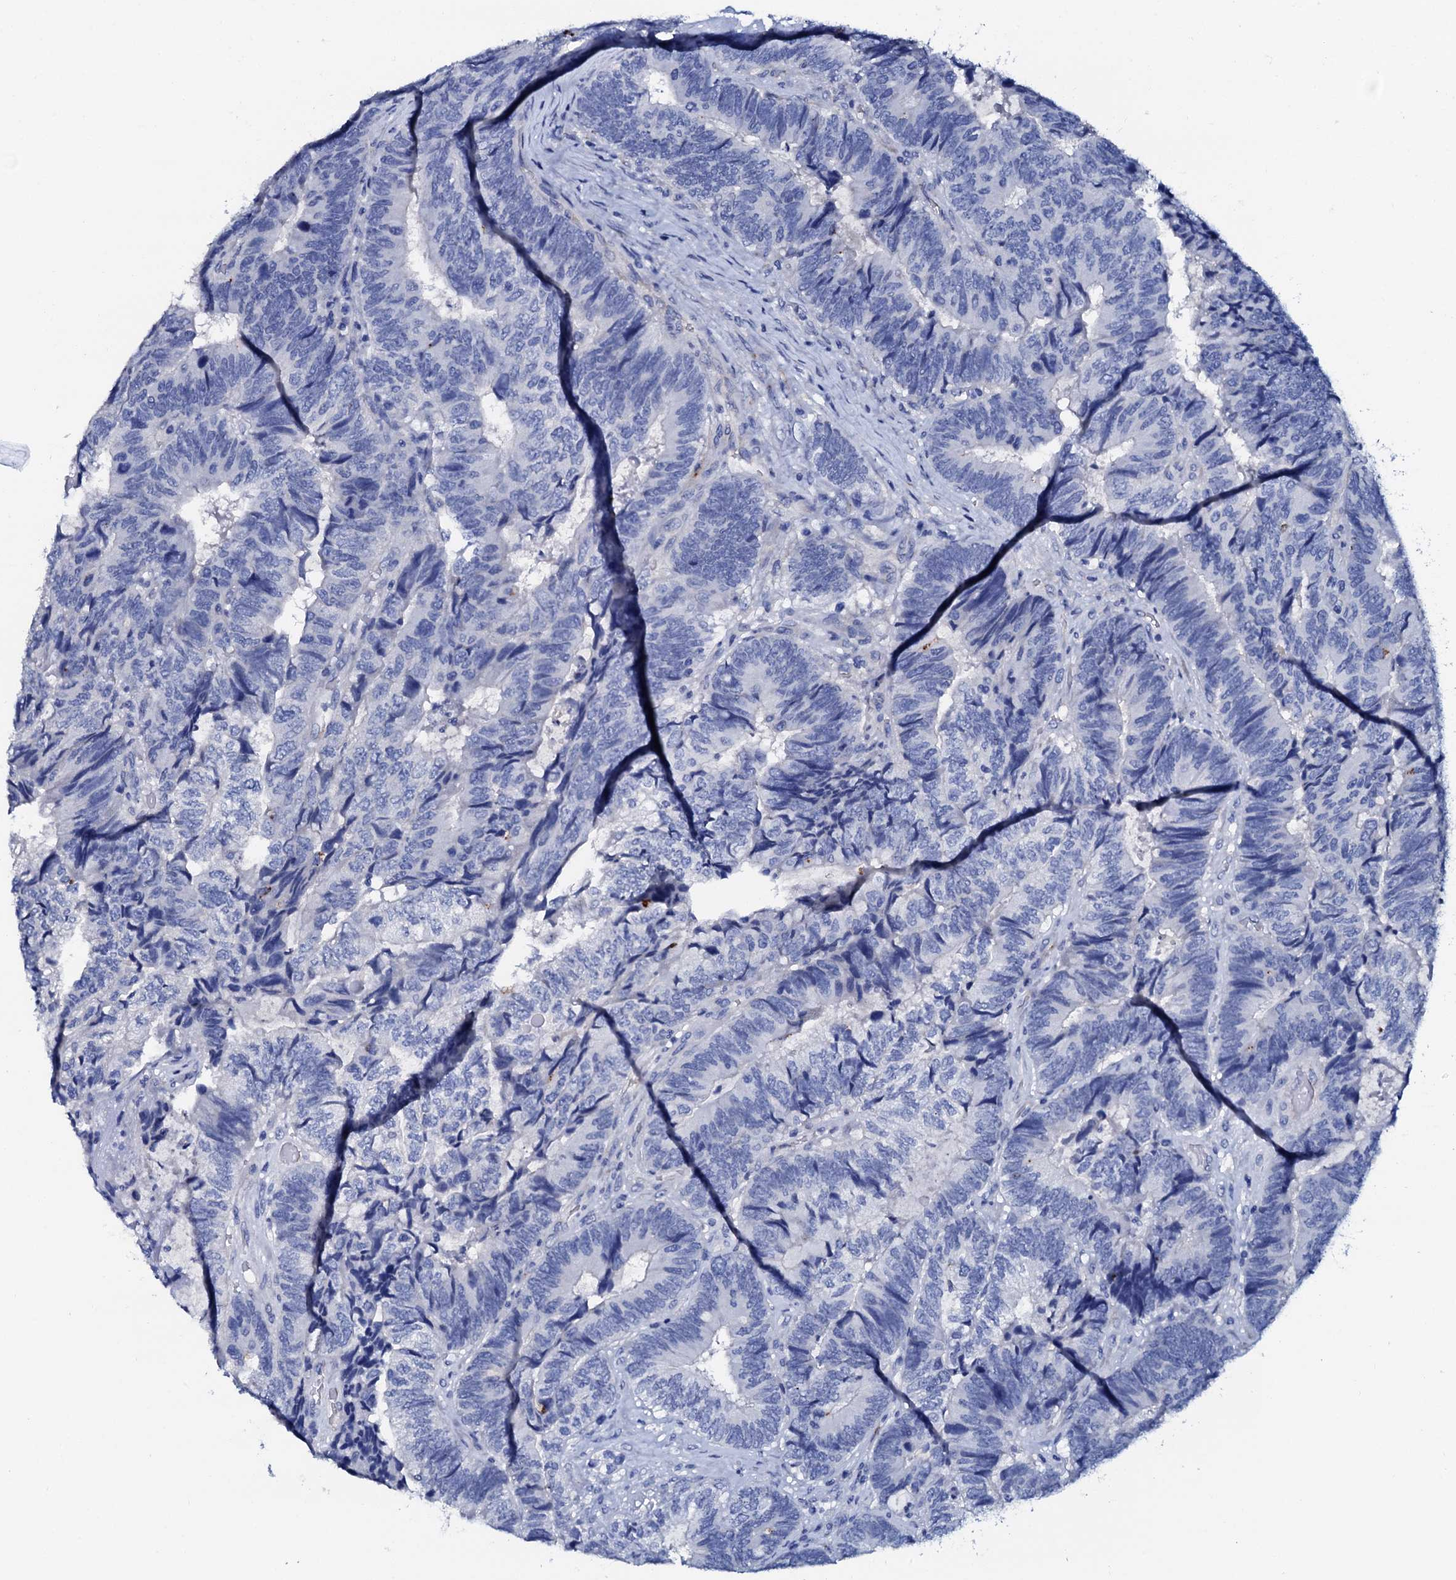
{"staining": {"intensity": "negative", "quantity": "none", "location": "none"}, "tissue": "colorectal cancer", "cell_type": "Tumor cells", "image_type": "cancer", "snomed": [{"axis": "morphology", "description": "Adenocarcinoma, NOS"}, {"axis": "topography", "description": "Colon"}], "caption": "Human colorectal cancer (adenocarcinoma) stained for a protein using immunohistochemistry shows no positivity in tumor cells.", "gene": "AMER2", "patient": {"sex": "female", "age": 67}}